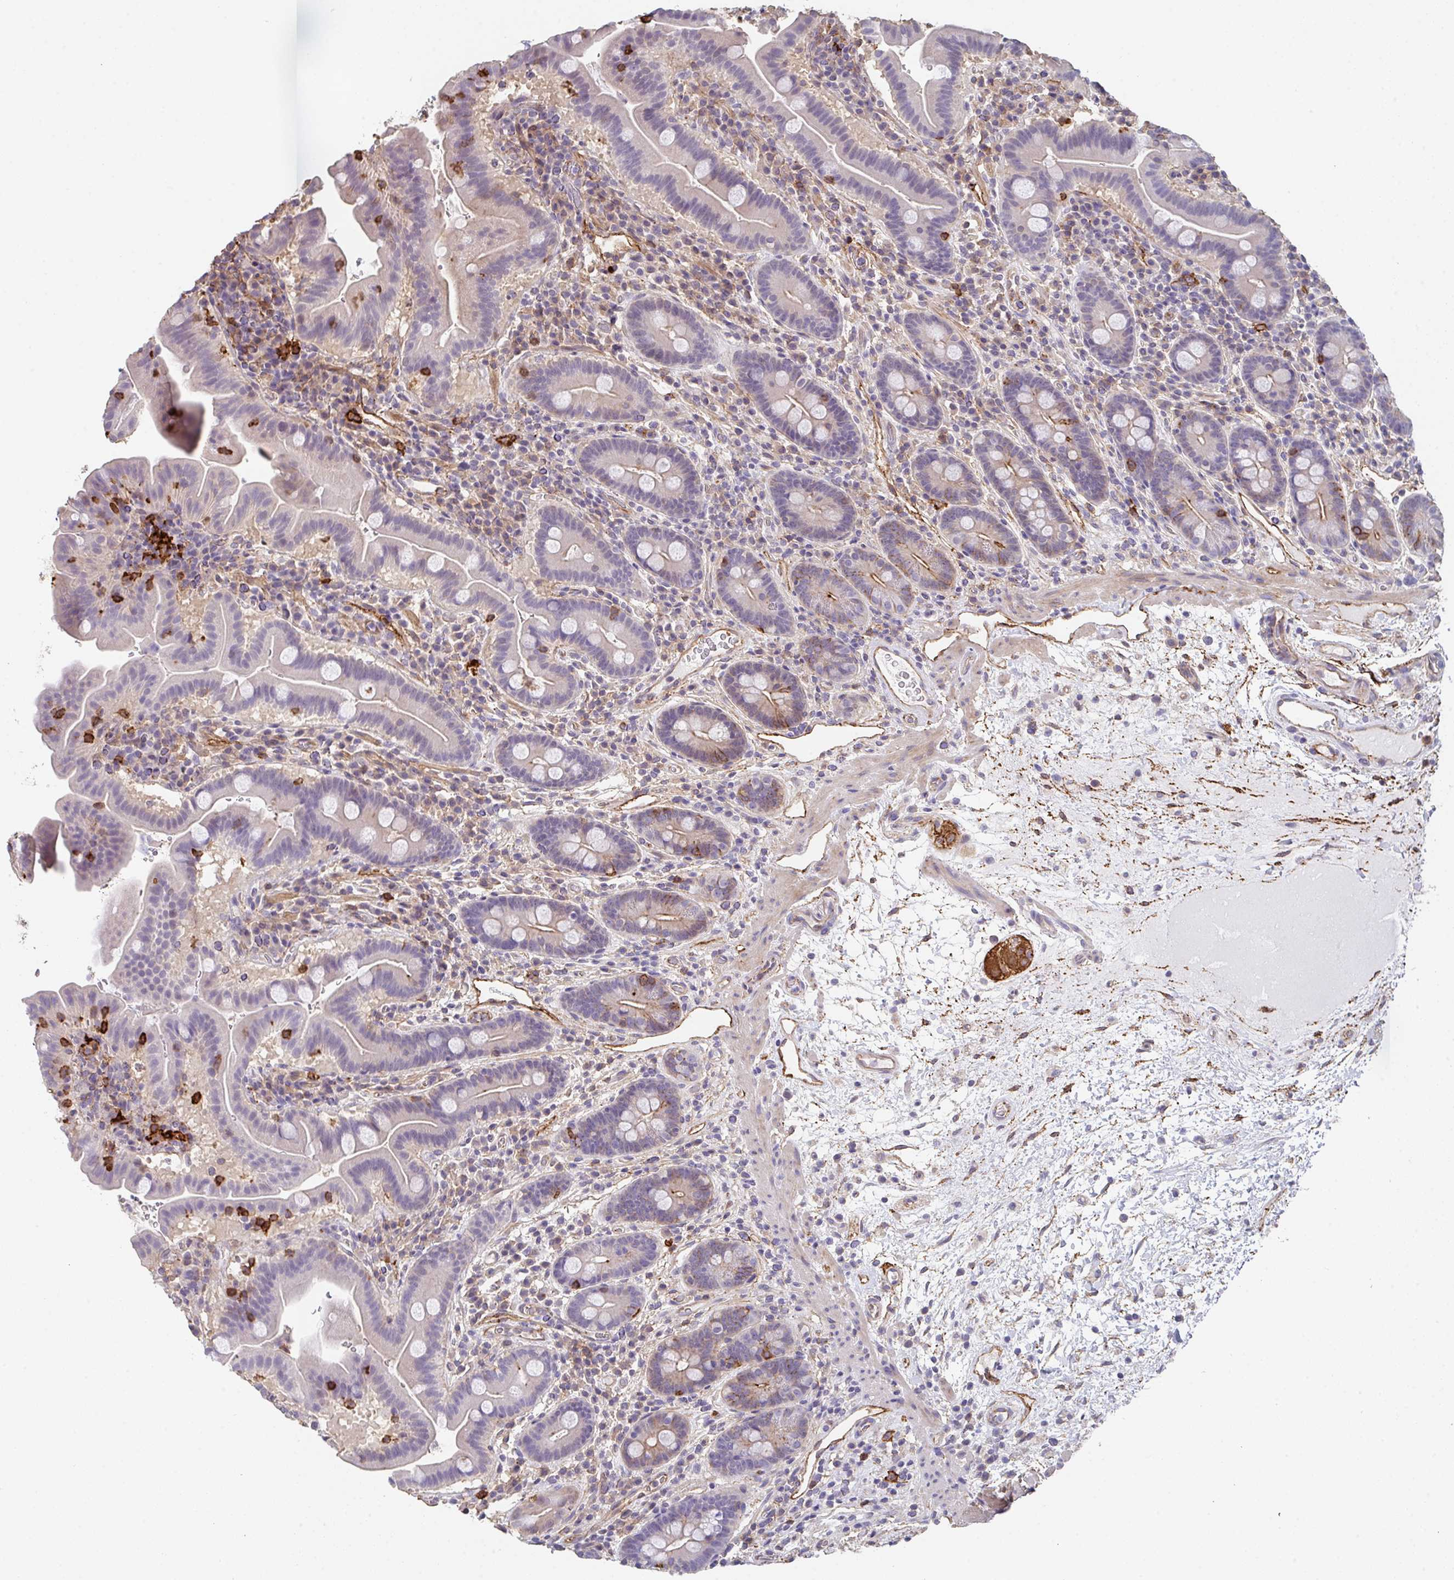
{"staining": {"intensity": "weak", "quantity": "<25%", "location": "cytoplasmic/membranous"}, "tissue": "small intestine", "cell_type": "Glandular cells", "image_type": "normal", "snomed": [{"axis": "morphology", "description": "Normal tissue, NOS"}, {"axis": "topography", "description": "Small intestine"}], "caption": "Glandular cells show no significant staining in normal small intestine.", "gene": "DBN1", "patient": {"sex": "male", "age": 26}}